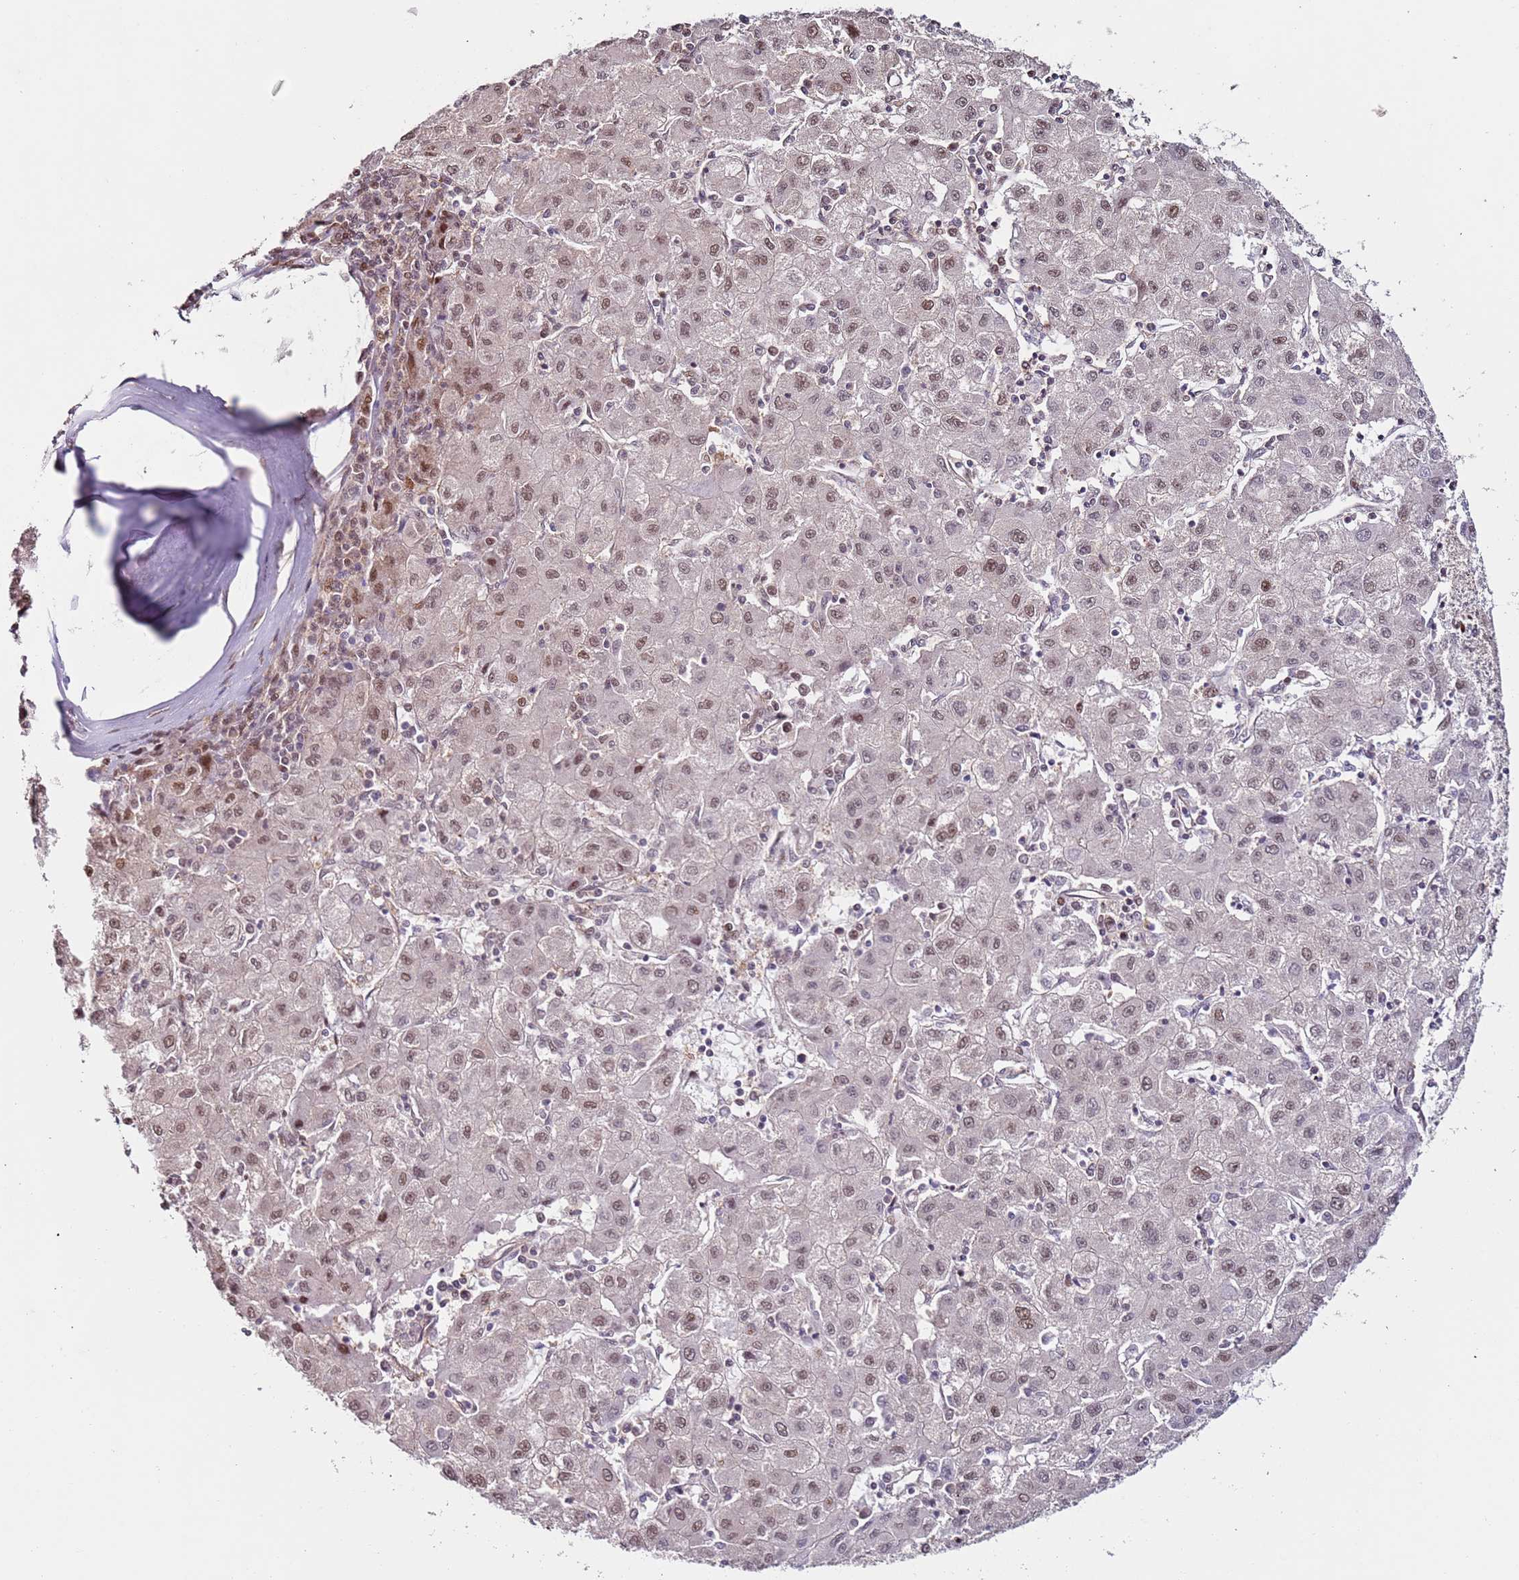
{"staining": {"intensity": "moderate", "quantity": "25%-75%", "location": "nuclear"}, "tissue": "liver cancer", "cell_type": "Tumor cells", "image_type": "cancer", "snomed": [{"axis": "morphology", "description": "Carcinoma, Hepatocellular, NOS"}, {"axis": "topography", "description": "Liver"}], "caption": "Liver cancer (hepatocellular carcinoma) stained with a brown dye exhibits moderate nuclear positive staining in about 25%-75% of tumor cells.", "gene": "PSMD4", "patient": {"sex": "male", "age": 72}}